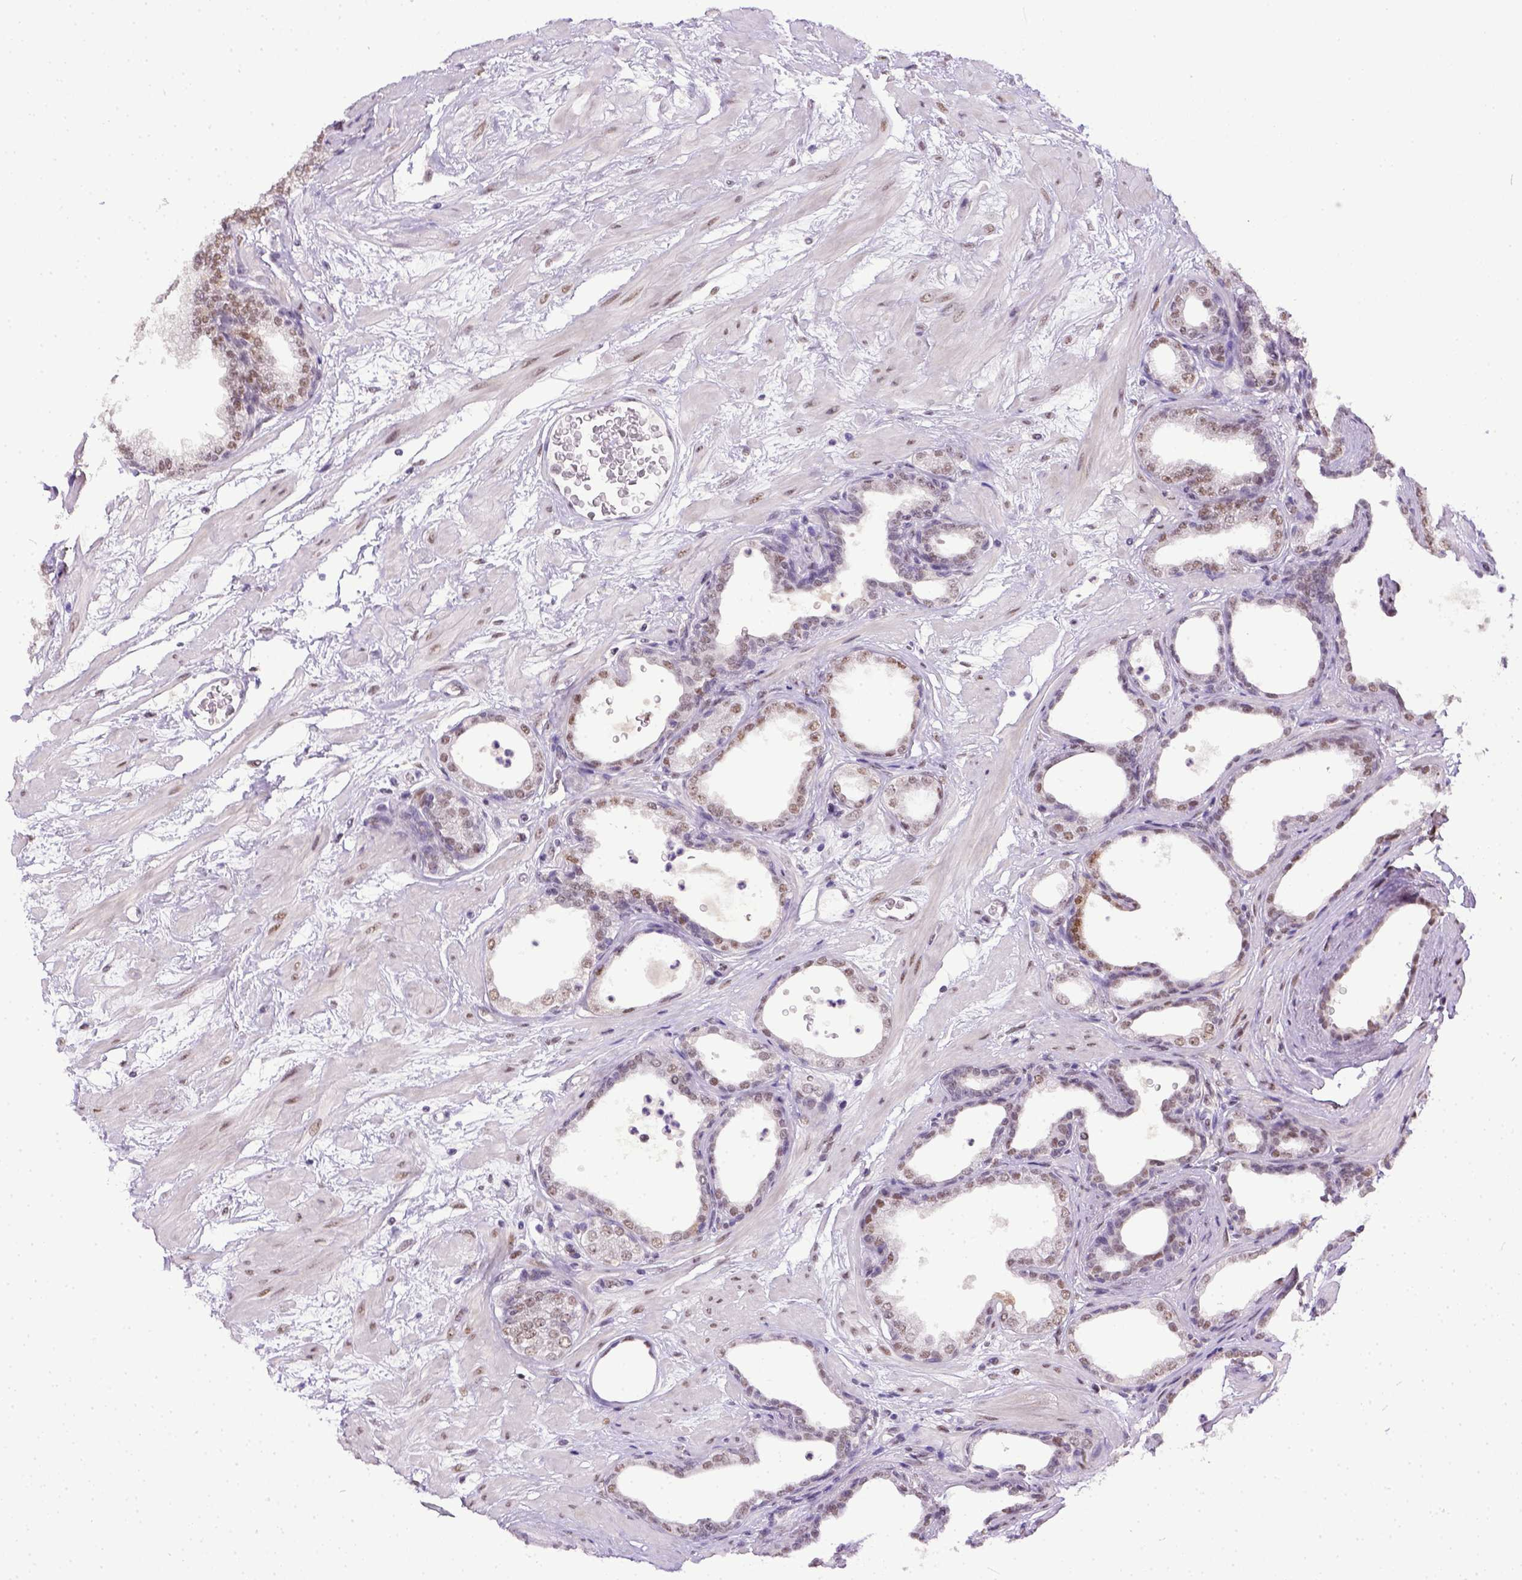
{"staining": {"intensity": "weak", "quantity": ">75%", "location": "nuclear"}, "tissue": "prostate", "cell_type": "Glandular cells", "image_type": "normal", "snomed": [{"axis": "morphology", "description": "Normal tissue, NOS"}, {"axis": "topography", "description": "Prostate"}], "caption": "Prostate was stained to show a protein in brown. There is low levels of weak nuclear positivity in approximately >75% of glandular cells. The protein is stained brown, and the nuclei are stained in blue (DAB (3,3'-diaminobenzidine) IHC with brightfield microscopy, high magnification).", "gene": "ERCC1", "patient": {"sex": "male", "age": 37}}